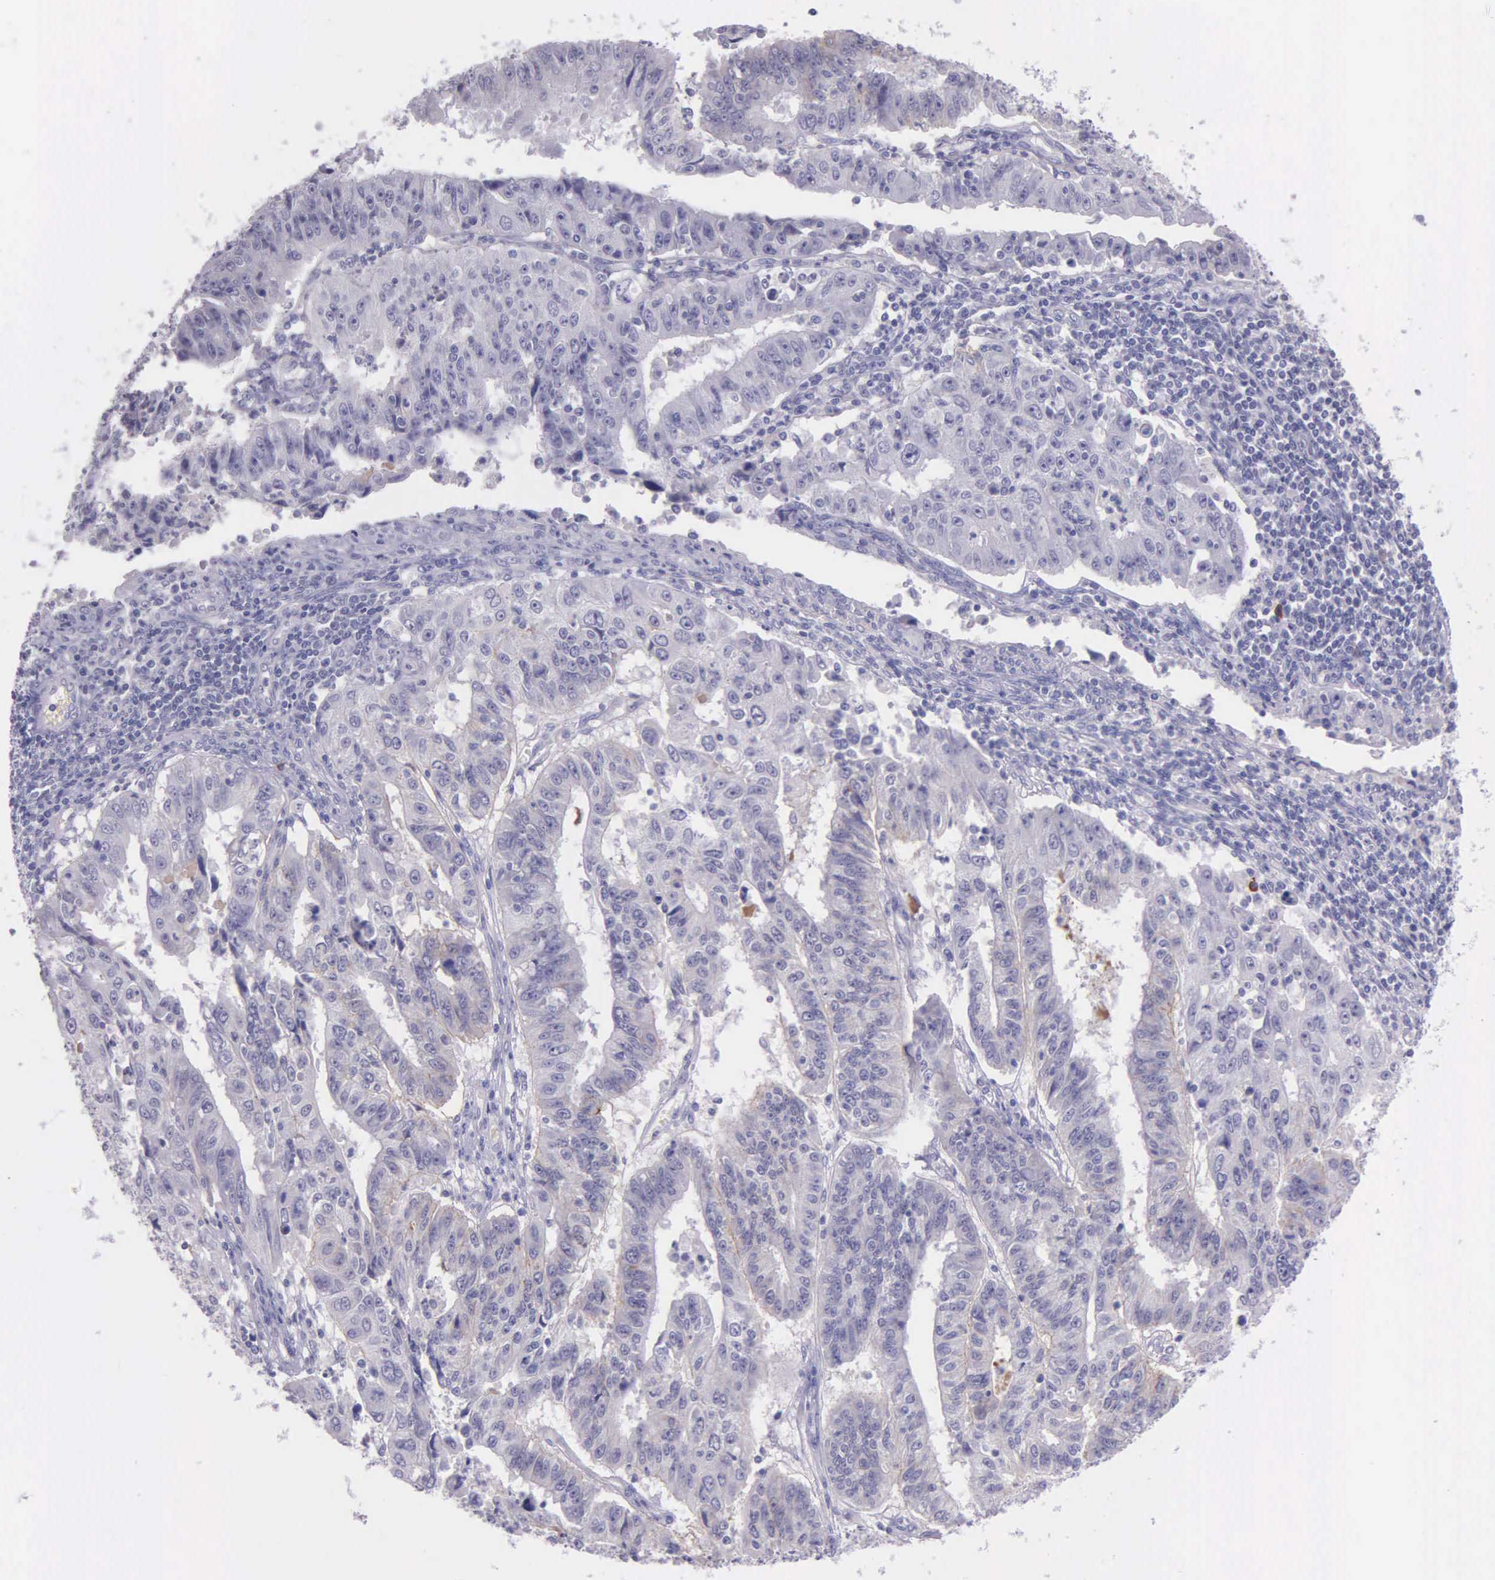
{"staining": {"intensity": "negative", "quantity": "none", "location": "none"}, "tissue": "endometrial cancer", "cell_type": "Tumor cells", "image_type": "cancer", "snomed": [{"axis": "morphology", "description": "Adenocarcinoma, NOS"}, {"axis": "topography", "description": "Endometrium"}], "caption": "The image reveals no significant staining in tumor cells of adenocarcinoma (endometrial).", "gene": "THSD7A", "patient": {"sex": "female", "age": 42}}